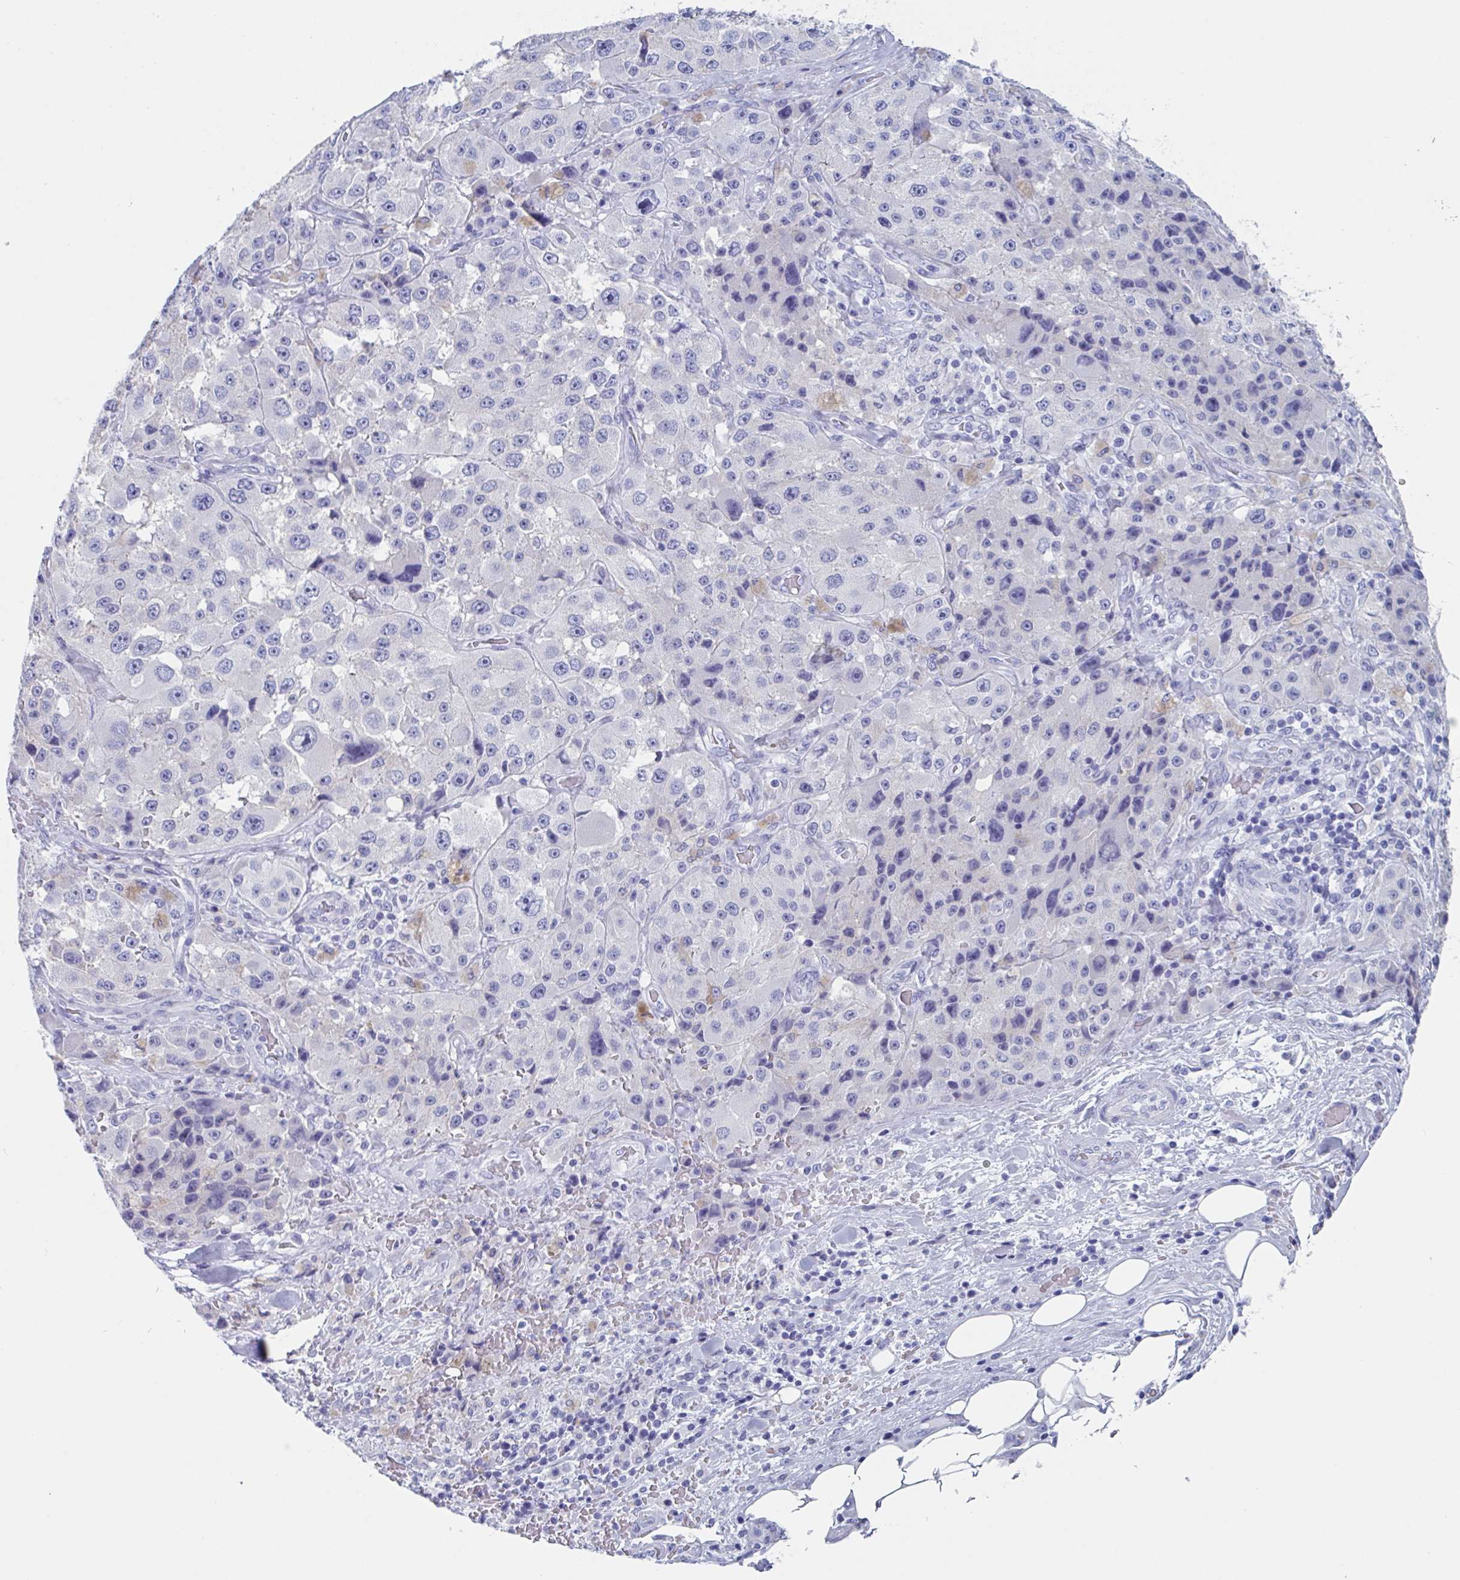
{"staining": {"intensity": "negative", "quantity": "none", "location": "none"}, "tissue": "melanoma", "cell_type": "Tumor cells", "image_type": "cancer", "snomed": [{"axis": "morphology", "description": "Malignant melanoma, Metastatic site"}, {"axis": "topography", "description": "Lymph node"}], "caption": "High power microscopy photomicrograph of an IHC micrograph of malignant melanoma (metastatic site), revealing no significant positivity in tumor cells.", "gene": "ZPBP", "patient": {"sex": "male", "age": 62}}